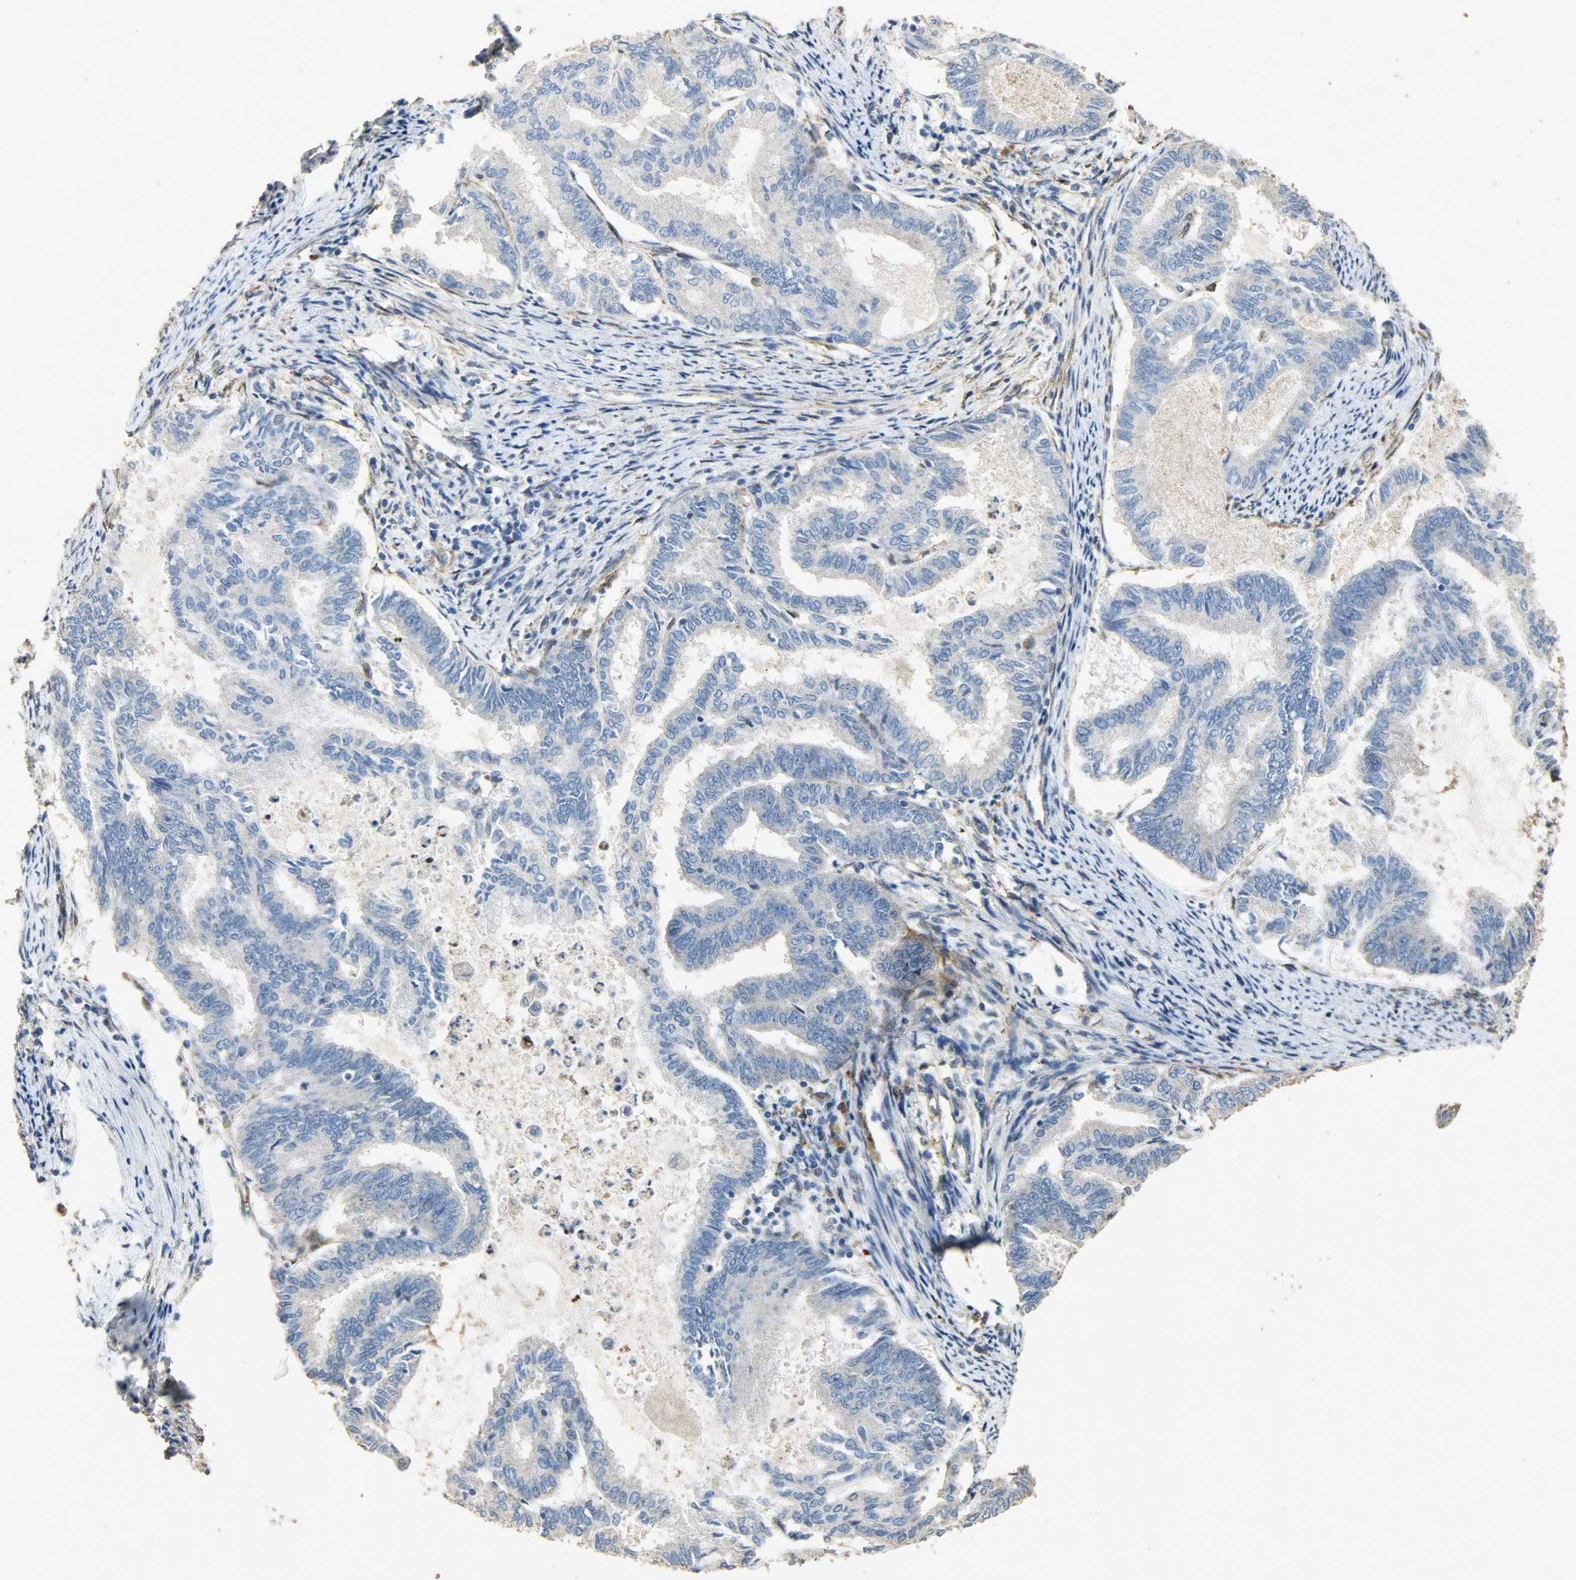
{"staining": {"intensity": "negative", "quantity": "none", "location": "none"}, "tissue": "endometrial cancer", "cell_type": "Tumor cells", "image_type": "cancer", "snomed": [{"axis": "morphology", "description": "Adenocarcinoma, NOS"}, {"axis": "topography", "description": "Endometrium"}], "caption": "IHC histopathology image of neoplastic tissue: human endometrial cancer (adenocarcinoma) stained with DAB (3,3'-diaminobenzidine) reveals no significant protein positivity in tumor cells. (Brightfield microscopy of DAB immunohistochemistry at high magnification).", "gene": "TPM4", "patient": {"sex": "female", "age": 86}}